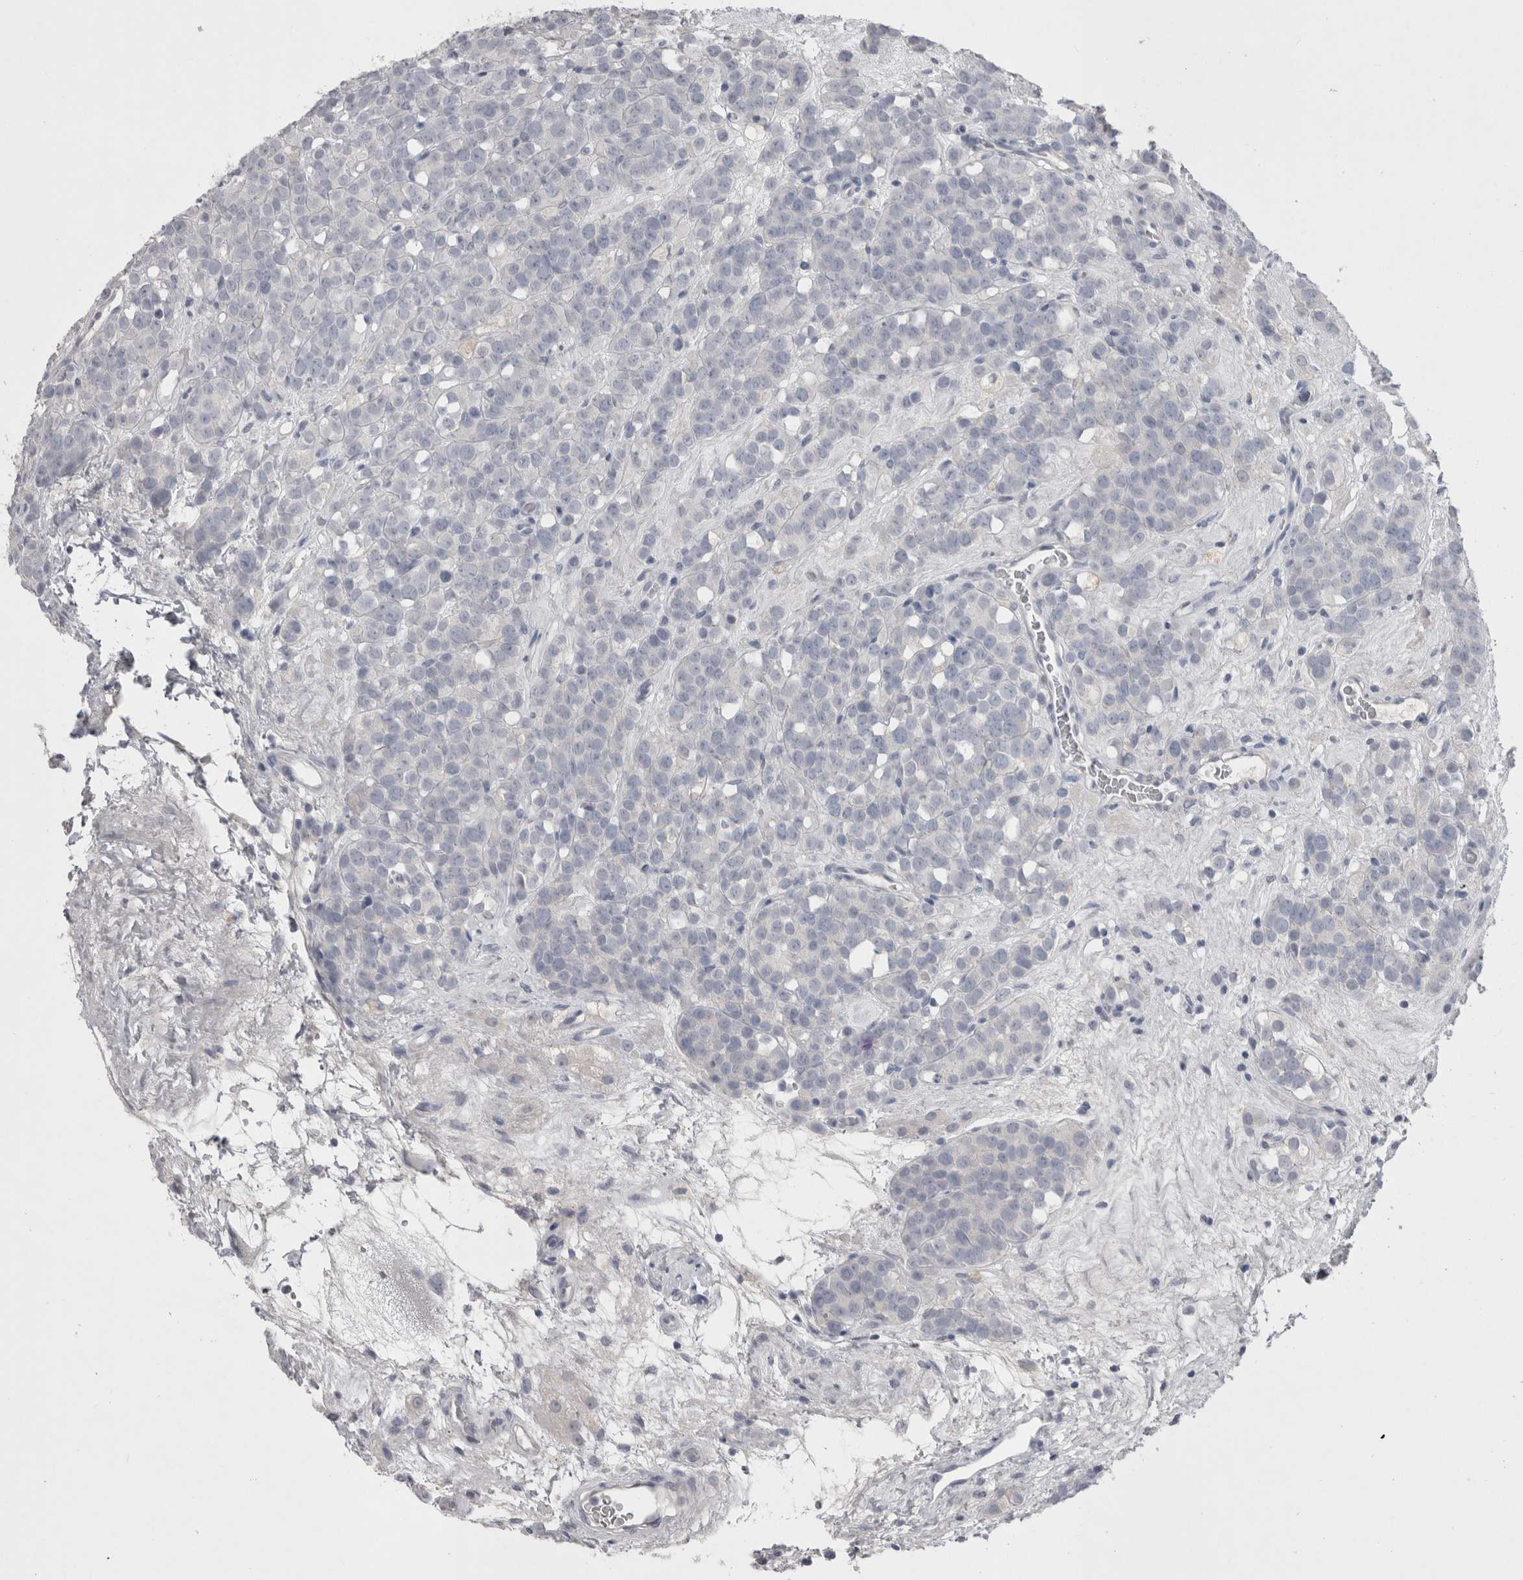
{"staining": {"intensity": "negative", "quantity": "none", "location": "none"}, "tissue": "testis cancer", "cell_type": "Tumor cells", "image_type": "cancer", "snomed": [{"axis": "morphology", "description": "Seminoma, NOS"}, {"axis": "topography", "description": "Testis"}], "caption": "DAB (3,3'-diaminobenzidine) immunohistochemical staining of human seminoma (testis) reveals no significant positivity in tumor cells.", "gene": "ADAM2", "patient": {"sex": "male", "age": 71}}